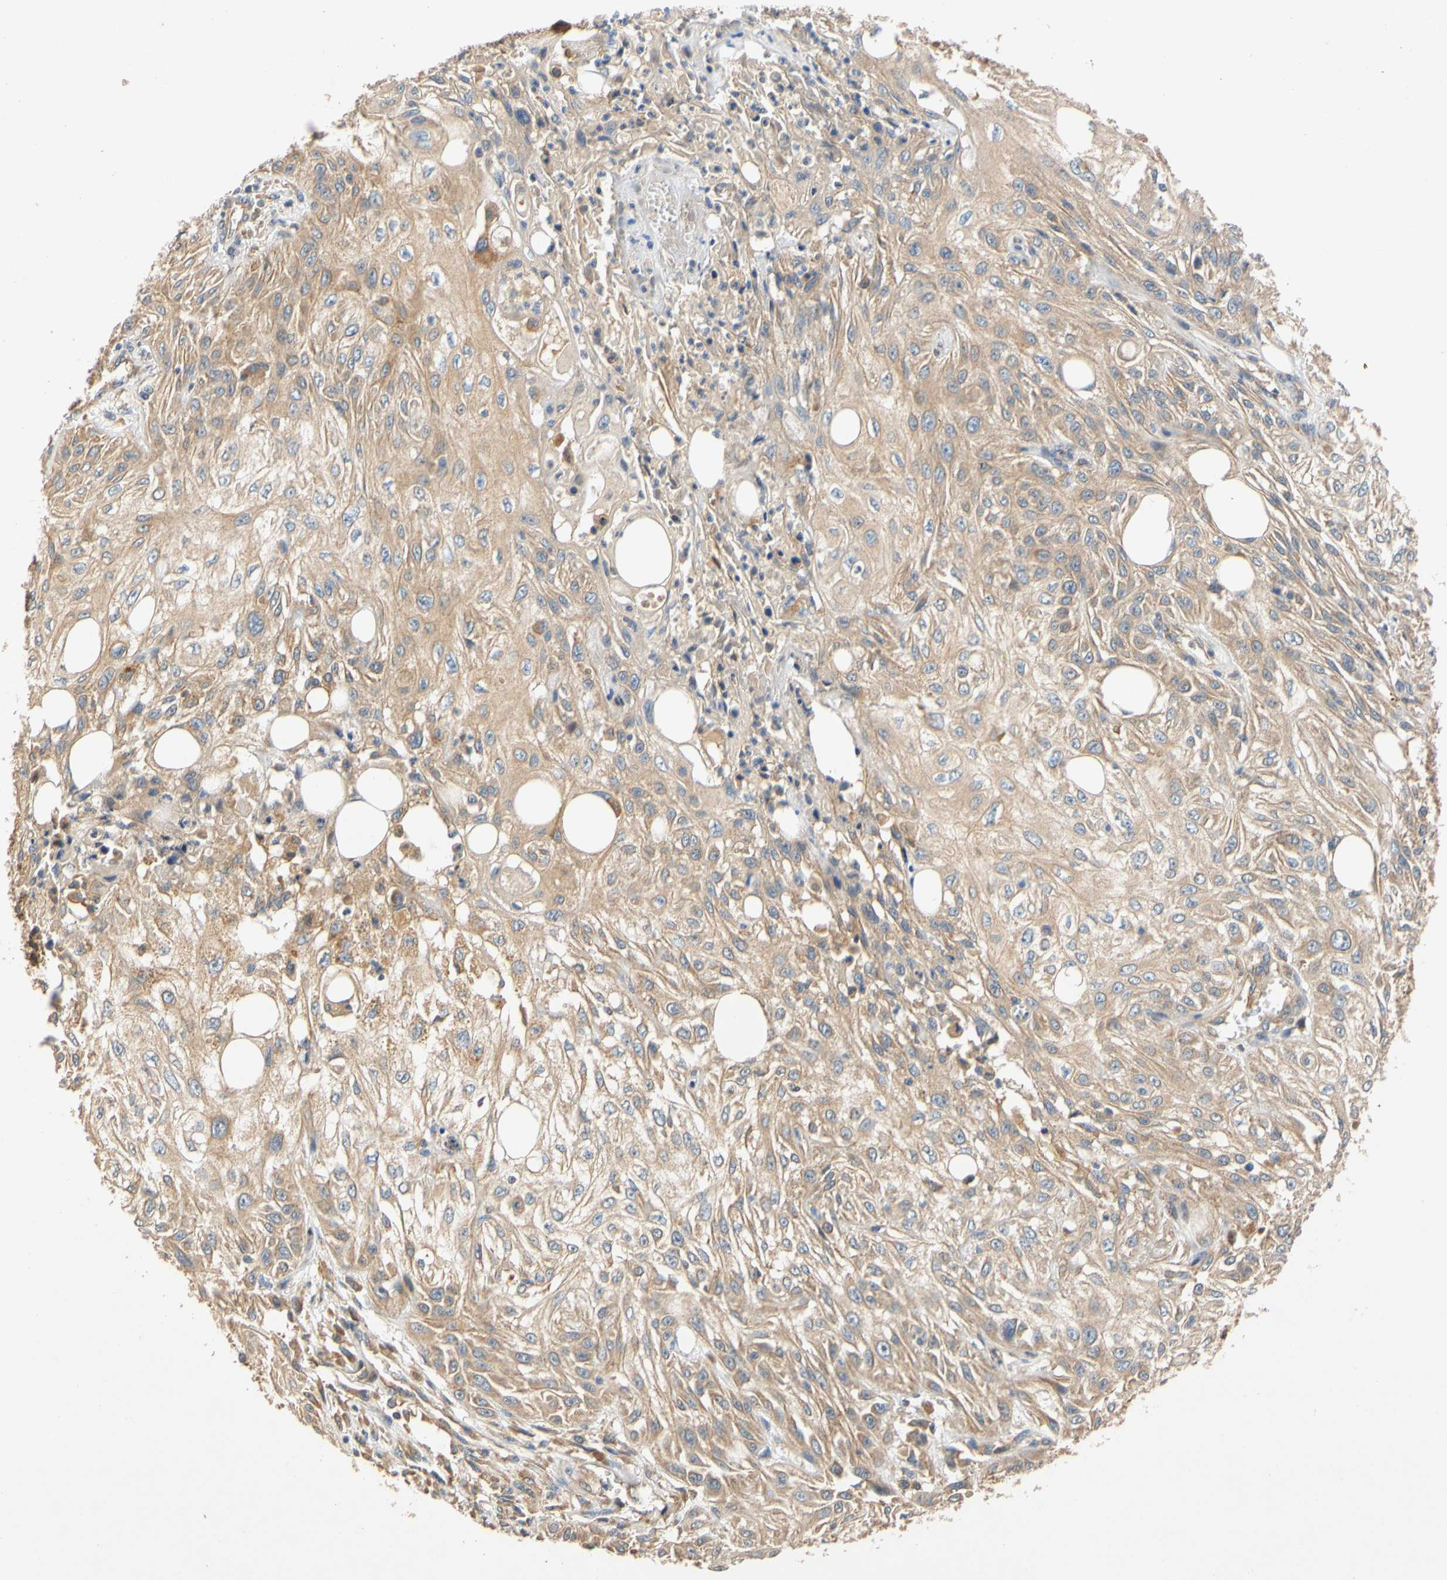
{"staining": {"intensity": "weak", "quantity": "25%-75%", "location": "cytoplasmic/membranous"}, "tissue": "skin cancer", "cell_type": "Tumor cells", "image_type": "cancer", "snomed": [{"axis": "morphology", "description": "Squamous cell carcinoma, NOS"}, {"axis": "topography", "description": "Skin"}], "caption": "Tumor cells exhibit weak cytoplasmic/membranous positivity in approximately 25%-75% of cells in skin squamous cell carcinoma.", "gene": "USP46", "patient": {"sex": "male", "age": 75}}